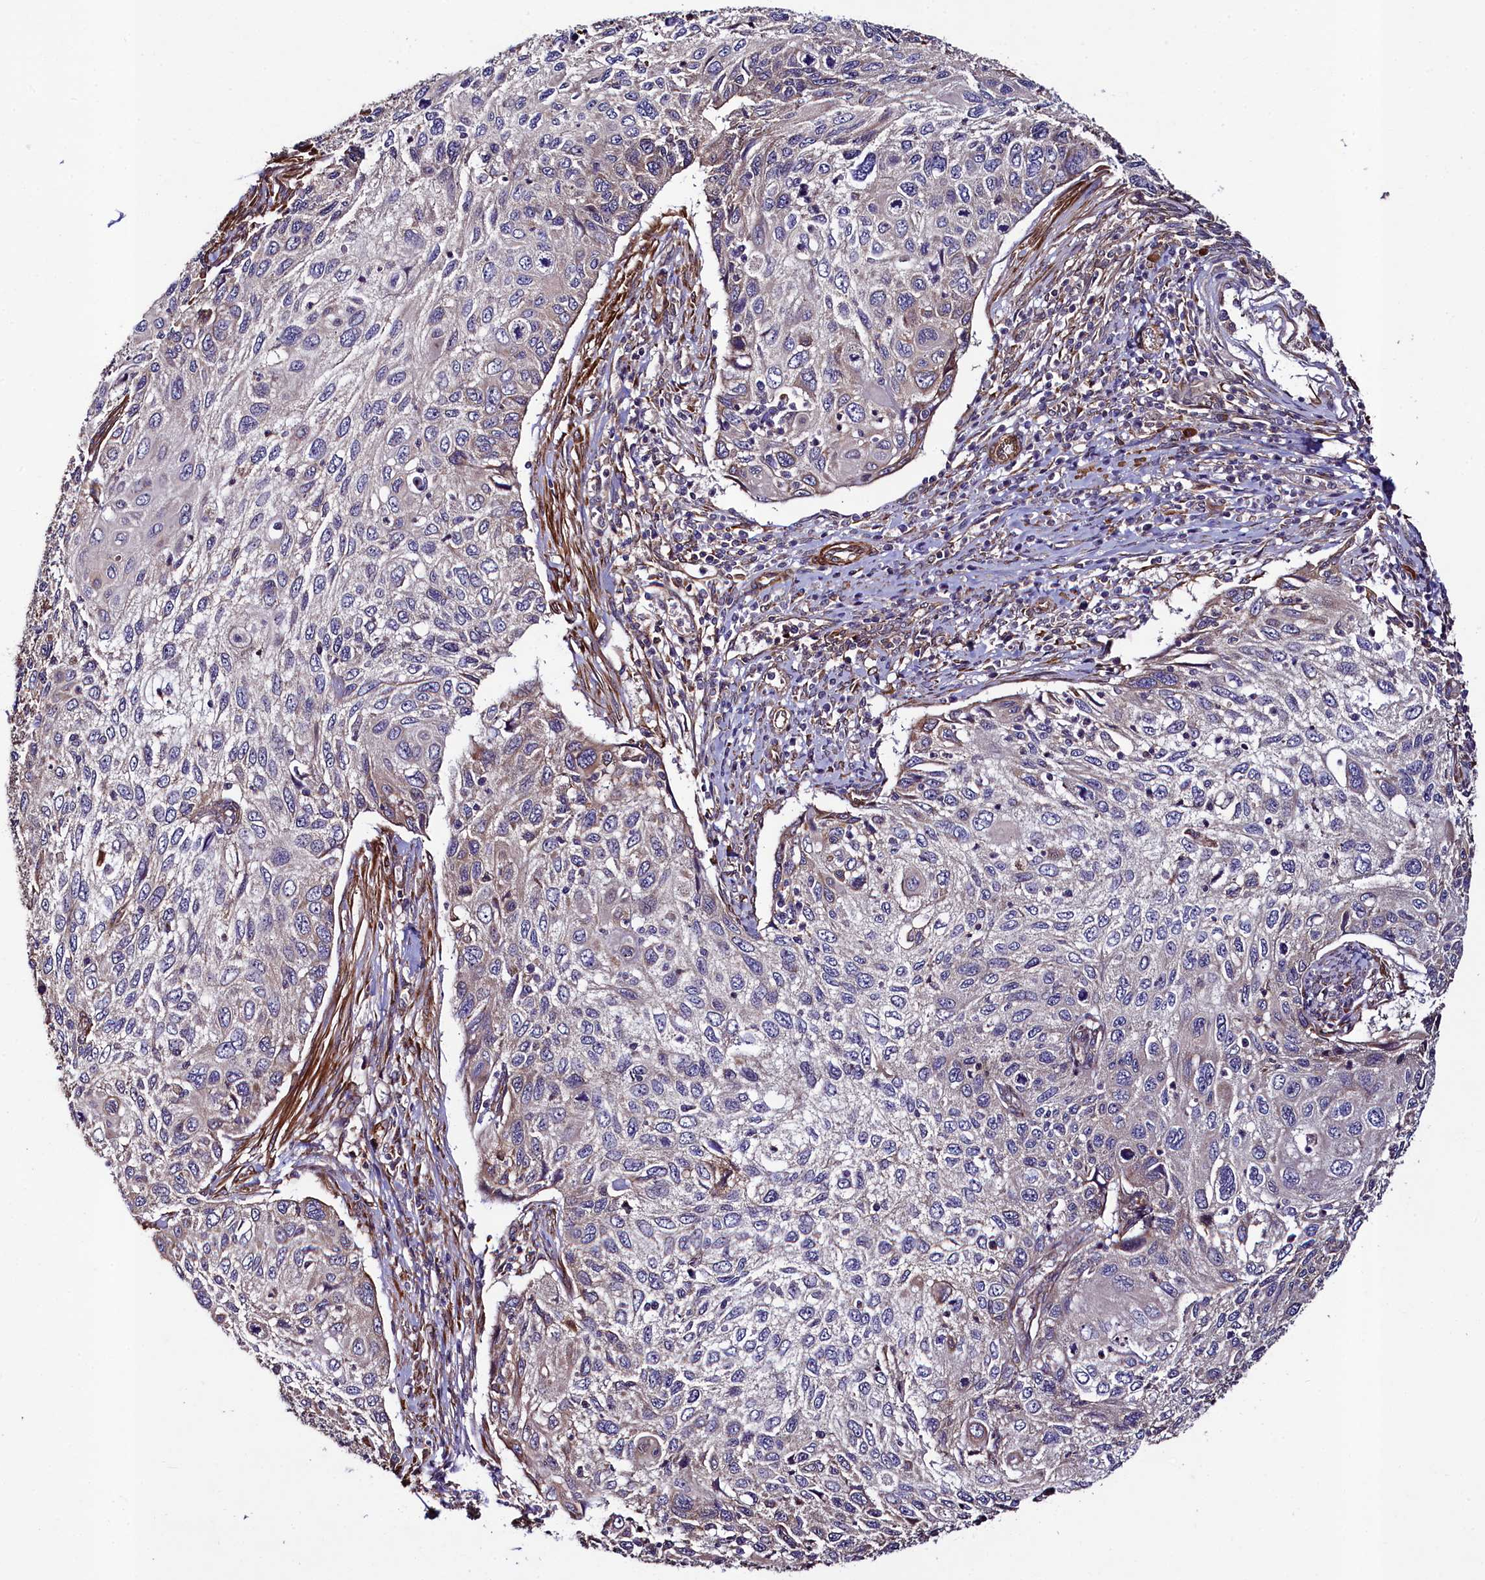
{"staining": {"intensity": "negative", "quantity": "none", "location": "none"}, "tissue": "cervical cancer", "cell_type": "Tumor cells", "image_type": "cancer", "snomed": [{"axis": "morphology", "description": "Squamous cell carcinoma, NOS"}, {"axis": "topography", "description": "Cervix"}], "caption": "Human cervical cancer (squamous cell carcinoma) stained for a protein using immunohistochemistry (IHC) displays no staining in tumor cells.", "gene": "CCDC102A", "patient": {"sex": "female", "age": 70}}